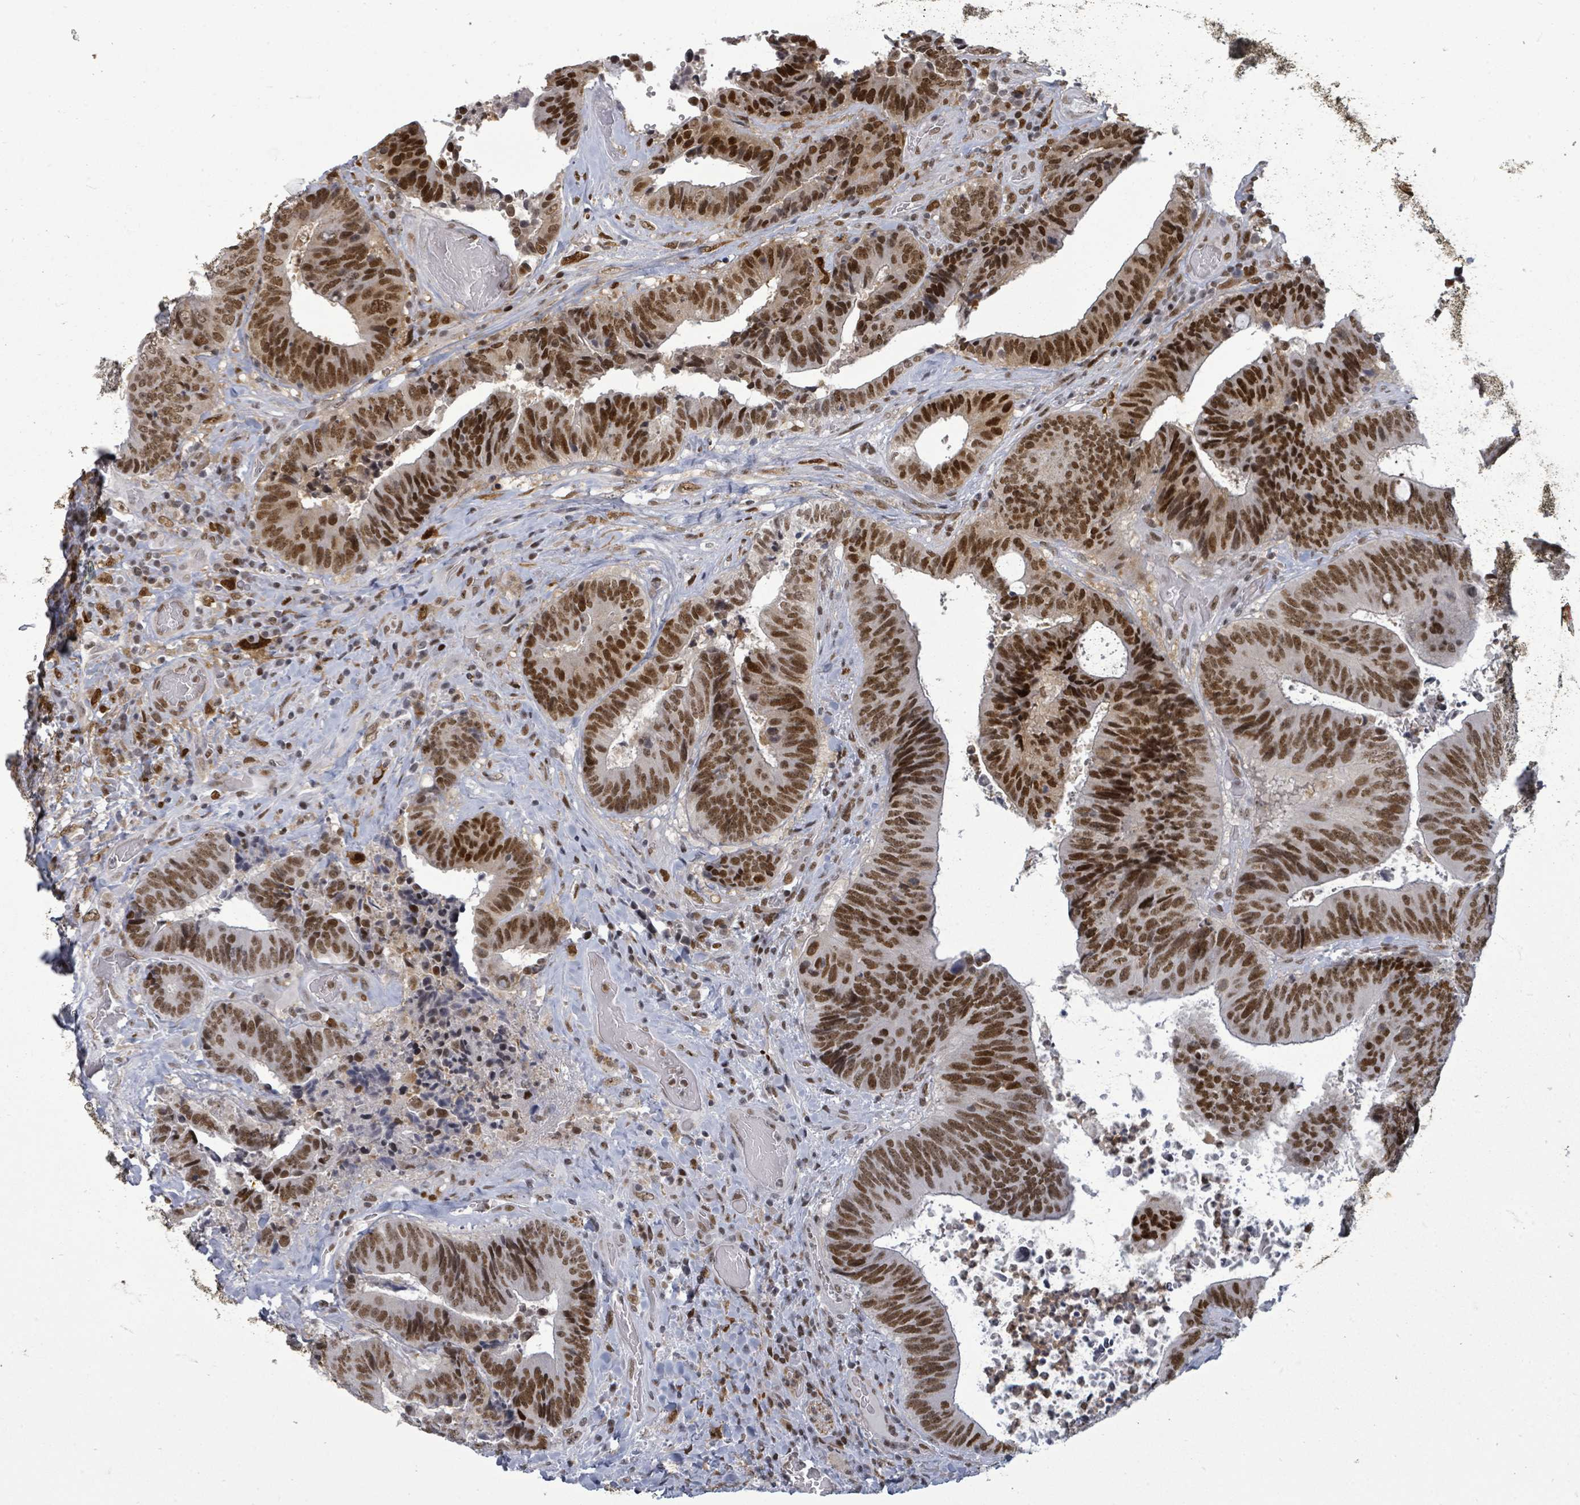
{"staining": {"intensity": "strong", "quantity": ">75%", "location": "nuclear"}, "tissue": "colorectal cancer", "cell_type": "Tumor cells", "image_type": "cancer", "snomed": [{"axis": "morphology", "description": "Adenocarcinoma, NOS"}, {"axis": "topography", "description": "Rectum"}], "caption": "This histopathology image demonstrates immunohistochemistry (IHC) staining of colorectal cancer (adenocarcinoma), with high strong nuclear staining in approximately >75% of tumor cells.", "gene": "ERCC5", "patient": {"sex": "male", "age": 72}}